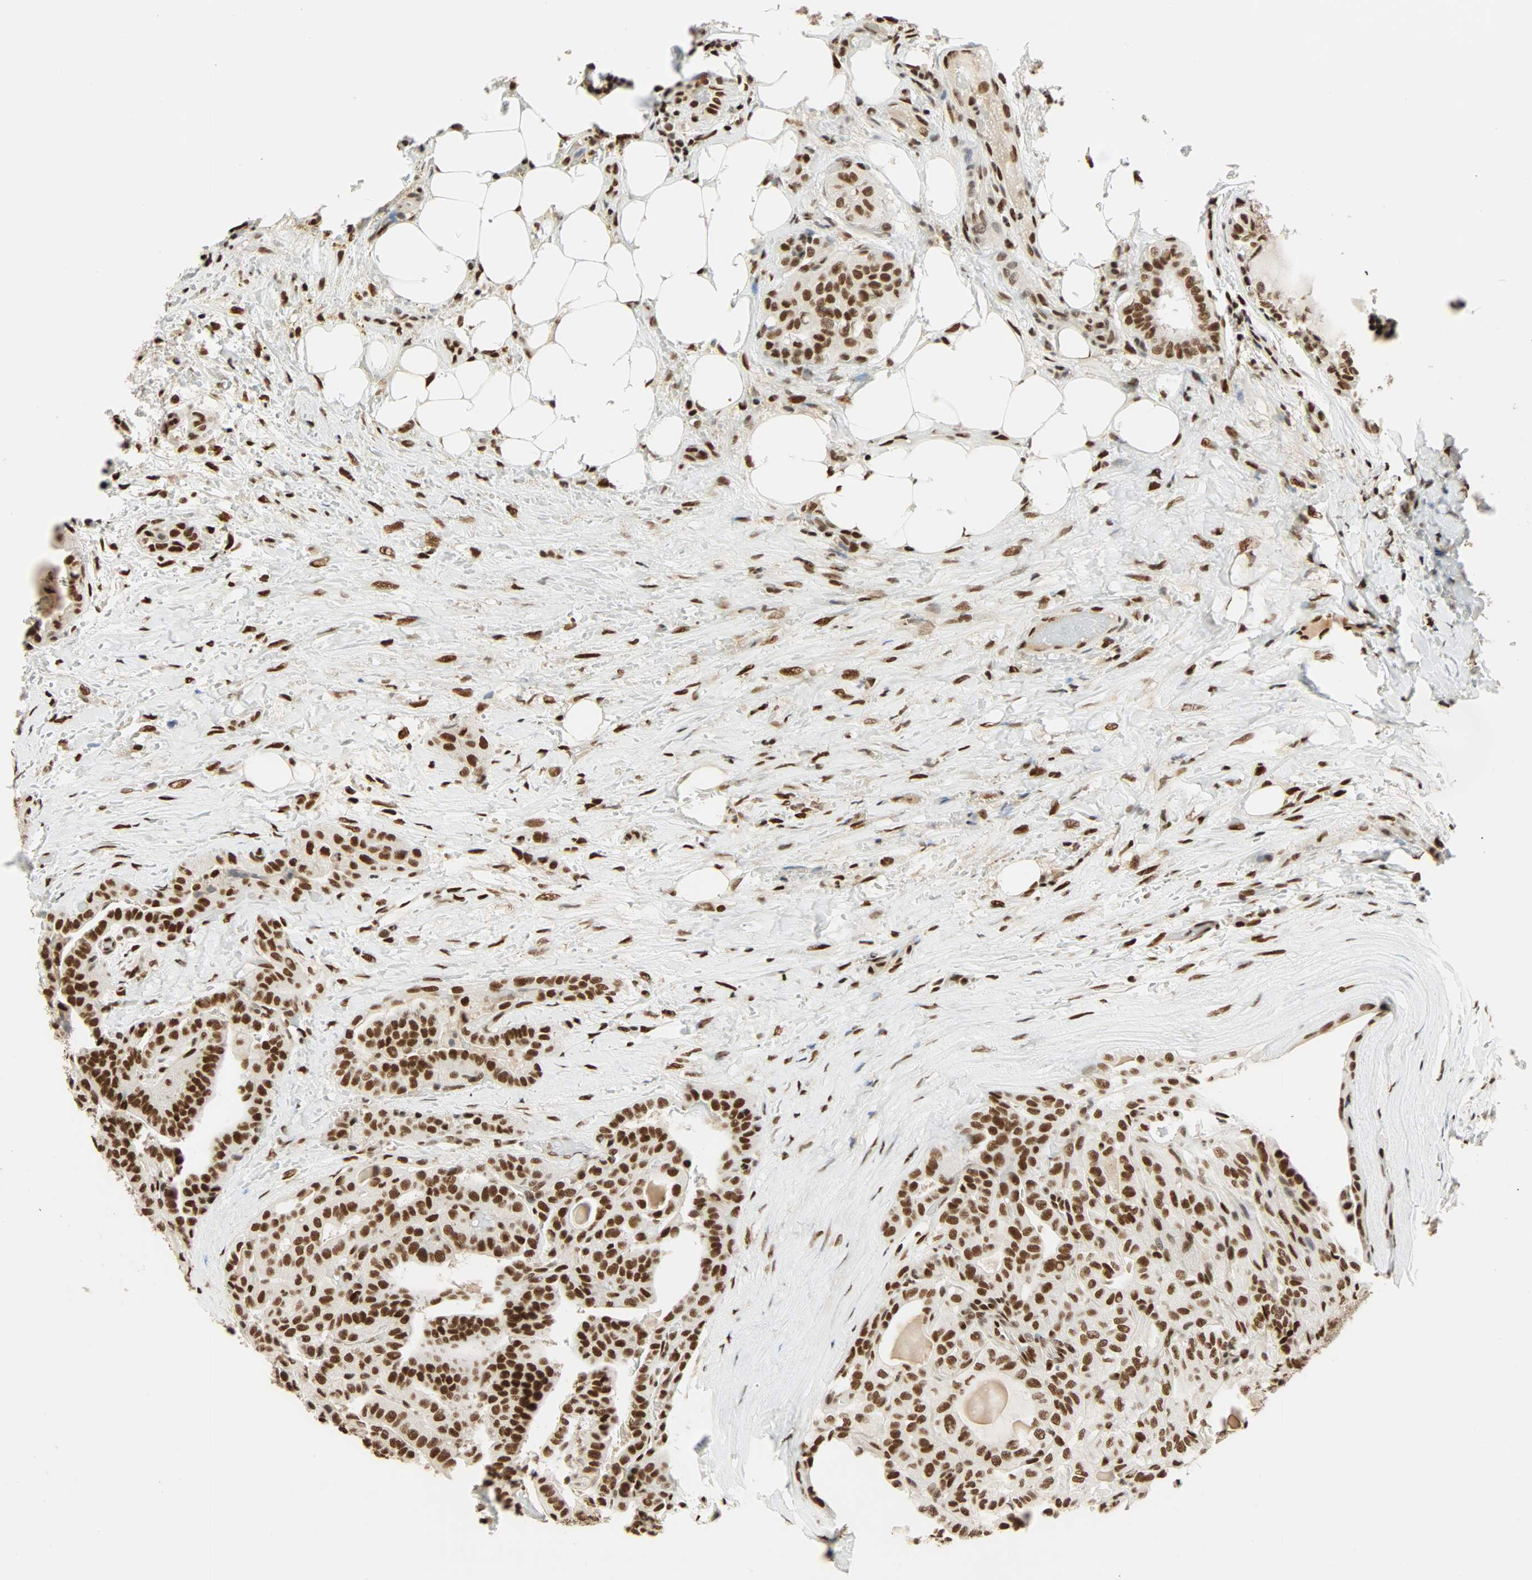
{"staining": {"intensity": "strong", "quantity": ">75%", "location": "nuclear"}, "tissue": "thyroid cancer", "cell_type": "Tumor cells", "image_type": "cancer", "snomed": [{"axis": "morphology", "description": "Papillary adenocarcinoma, NOS"}, {"axis": "topography", "description": "Thyroid gland"}], "caption": "The photomicrograph displays a brown stain indicating the presence of a protein in the nuclear of tumor cells in thyroid cancer (papillary adenocarcinoma).", "gene": "CDK12", "patient": {"sex": "male", "age": 77}}